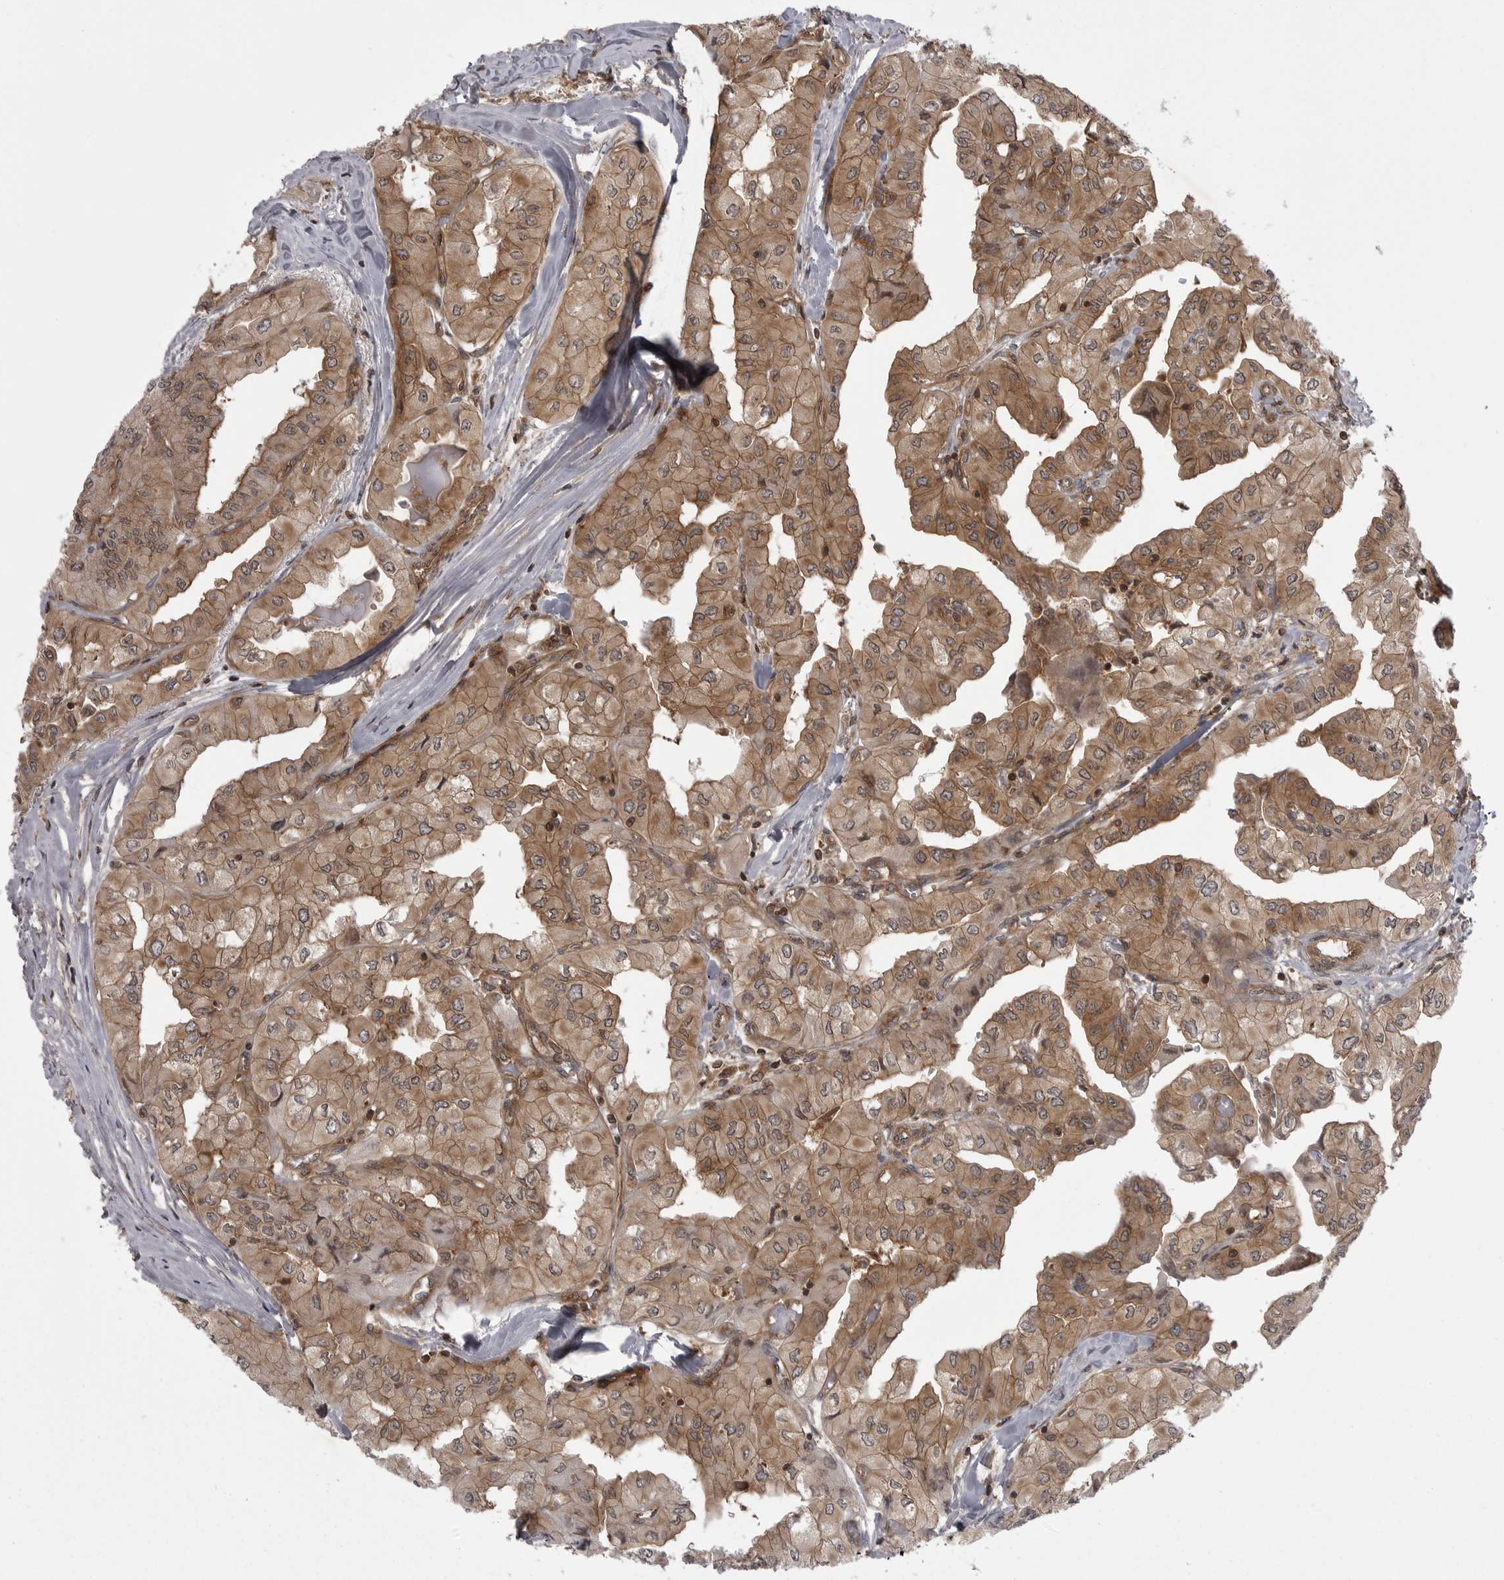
{"staining": {"intensity": "moderate", "quantity": ">75%", "location": "cytoplasmic/membranous"}, "tissue": "thyroid cancer", "cell_type": "Tumor cells", "image_type": "cancer", "snomed": [{"axis": "morphology", "description": "Papillary adenocarcinoma, NOS"}, {"axis": "topography", "description": "Thyroid gland"}], "caption": "Papillary adenocarcinoma (thyroid) stained with a brown dye shows moderate cytoplasmic/membranous positive staining in about >75% of tumor cells.", "gene": "STK24", "patient": {"sex": "female", "age": 59}}